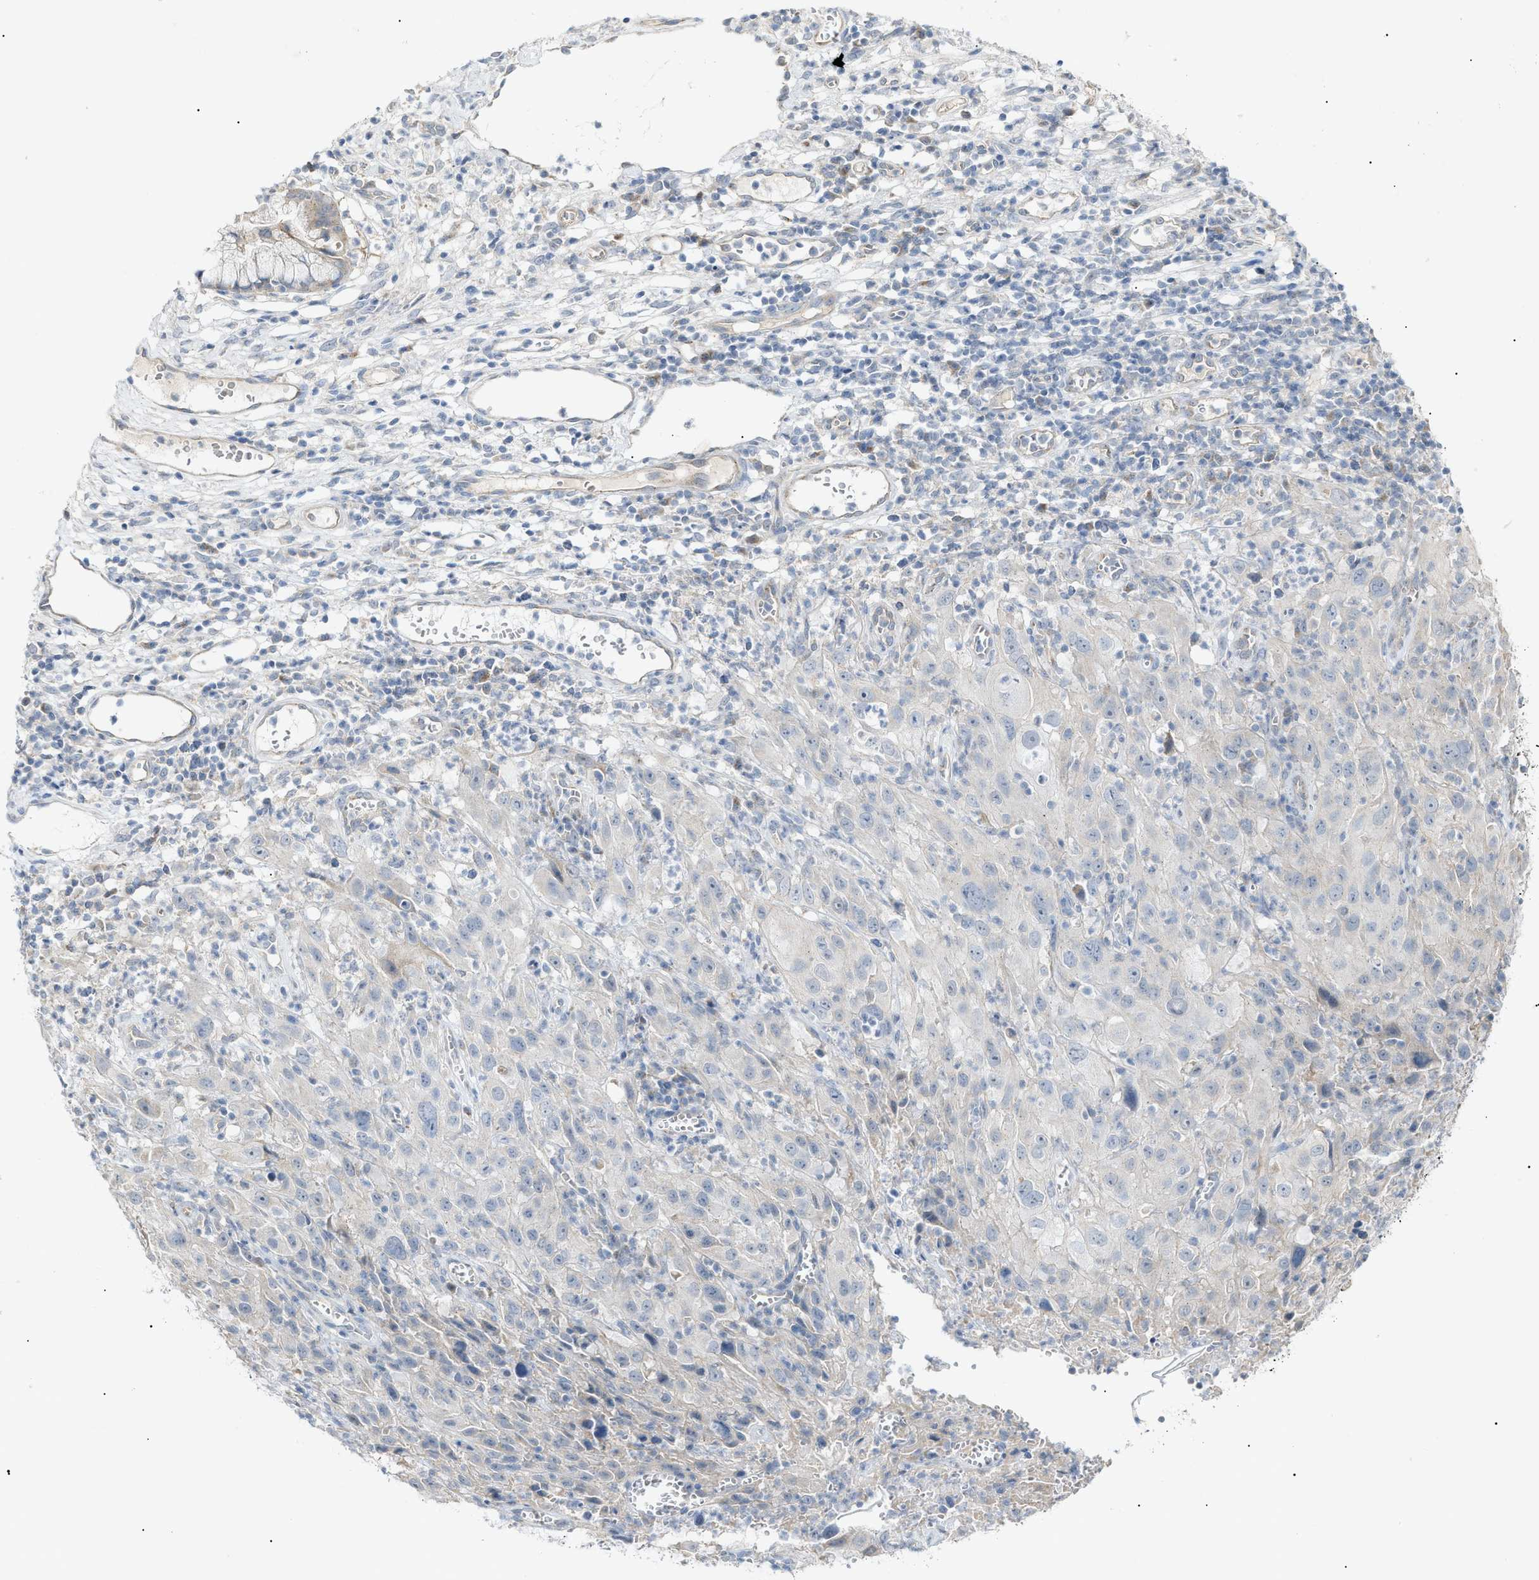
{"staining": {"intensity": "negative", "quantity": "none", "location": "none"}, "tissue": "cervical cancer", "cell_type": "Tumor cells", "image_type": "cancer", "snomed": [{"axis": "morphology", "description": "Squamous cell carcinoma, NOS"}, {"axis": "topography", "description": "Cervix"}], "caption": "Immunohistochemical staining of human cervical cancer (squamous cell carcinoma) reveals no significant expression in tumor cells.", "gene": "SLC25A31", "patient": {"sex": "female", "age": 32}}